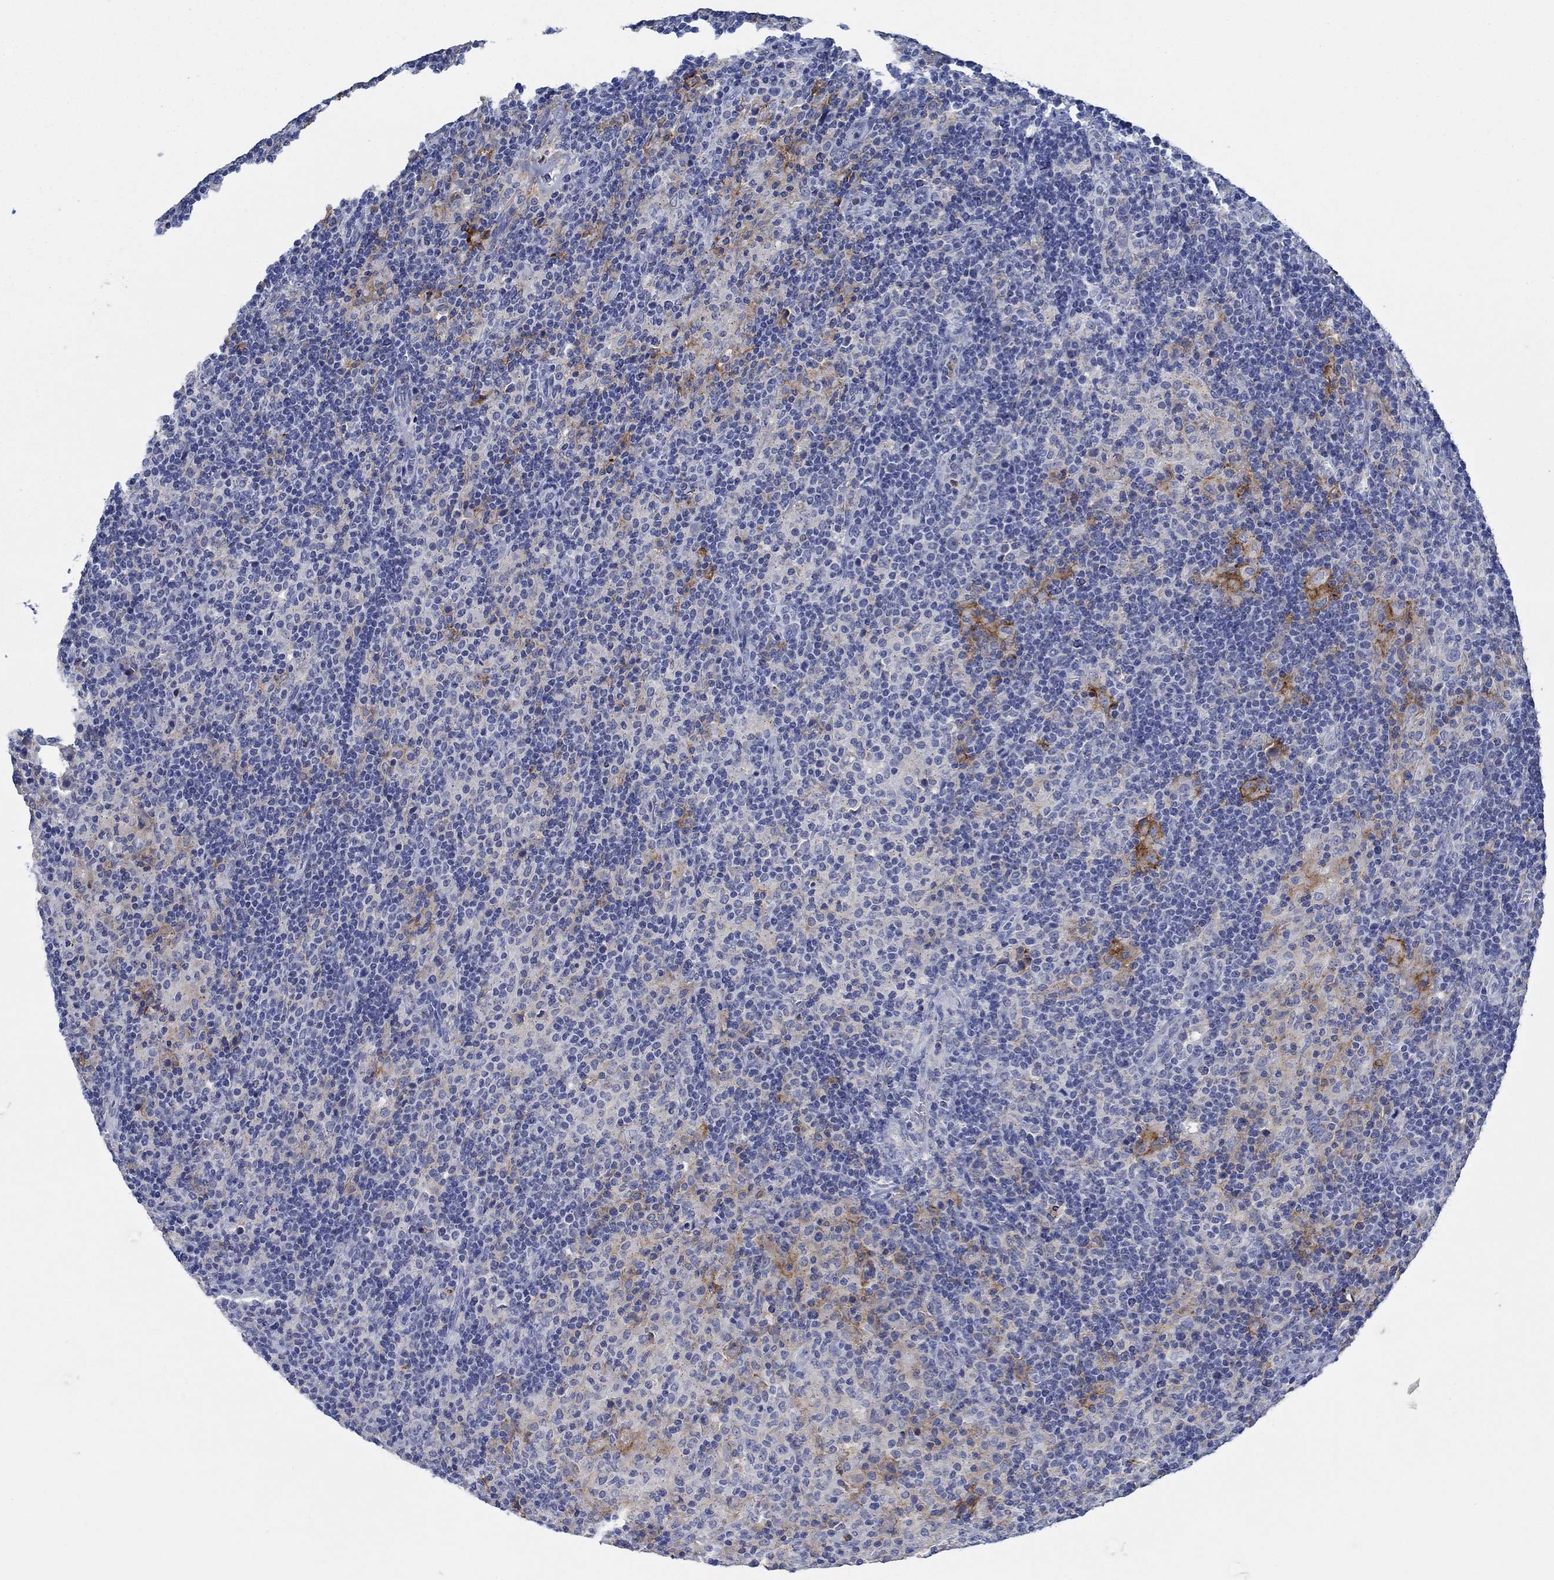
{"staining": {"intensity": "strong", "quantity": "25%-75%", "location": "cytoplasmic/membranous"}, "tissue": "lymphoma", "cell_type": "Tumor cells", "image_type": "cancer", "snomed": [{"axis": "morphology", "description": "Hodgkin's disease, NOS"}, {"axis": "topography", "description": "Lymph node"}], "caption": "Lymphoma stained with immunohistochemistry (IHC) exhibits strong cytoplasmic/membranous expression in about 25%-75% of tumor cells.", "gene": "CPM", "patient": {"sex": "male", "age": 70}}